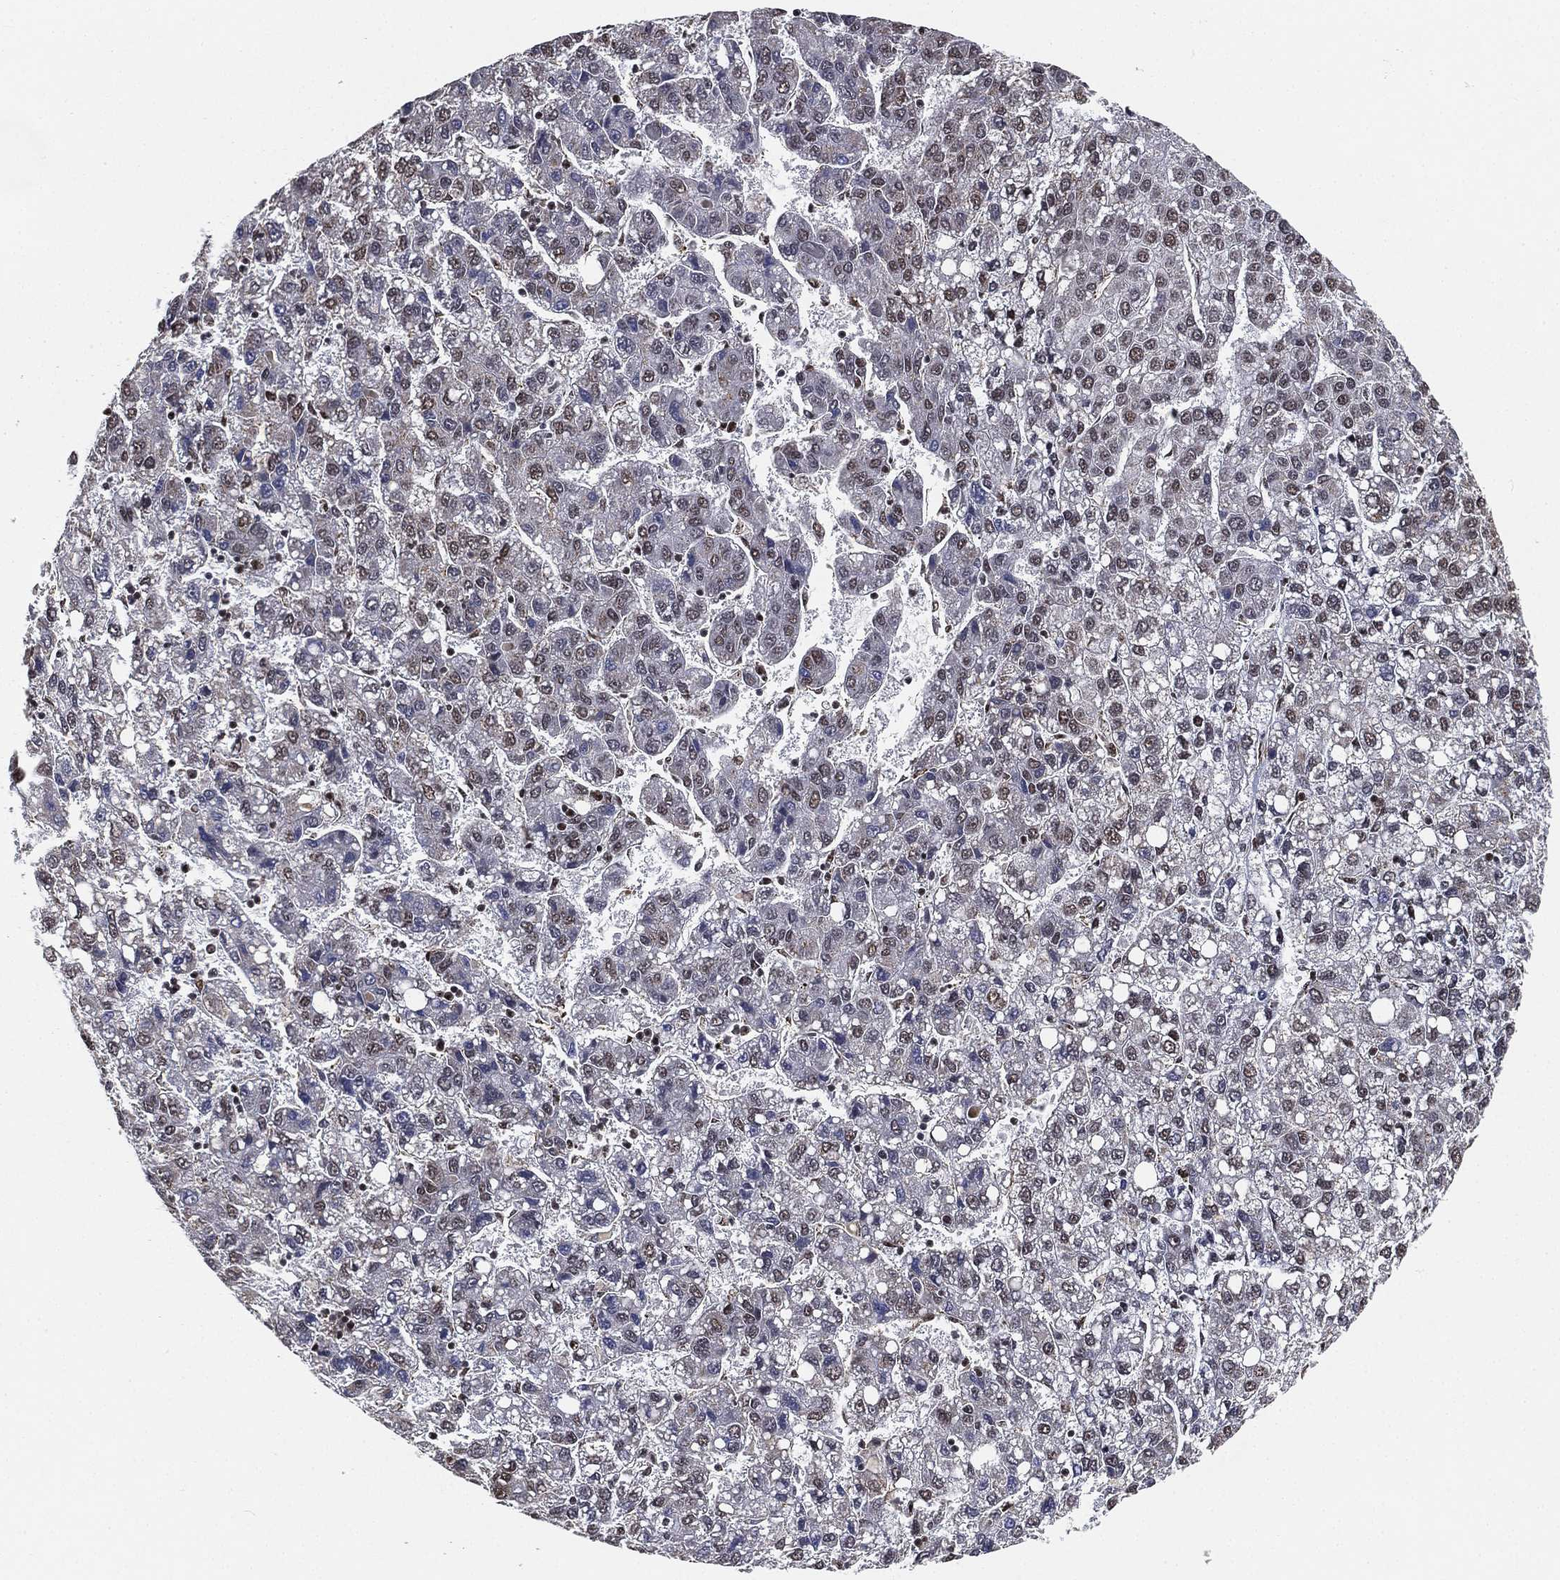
{"staining": {"intensity": "weak", "quantity": "<25%", "location": "nuclear"}, "tissue": "liver cancer", "cell_type": "Tumor cells", "image_type": "cancer", "snomed": [{"axis": "morphology", "description": "Carcinoma, Hepatocellular, NOS"}, {"axis": "topography", "description": "Liver"}], "caption": "Photomicrograph shows no protein staining in tumor cells of liver hepatocellular carcinoma tissue.", "gene": "RSRC2", "patient": {"sex": "female", "age": 82}}